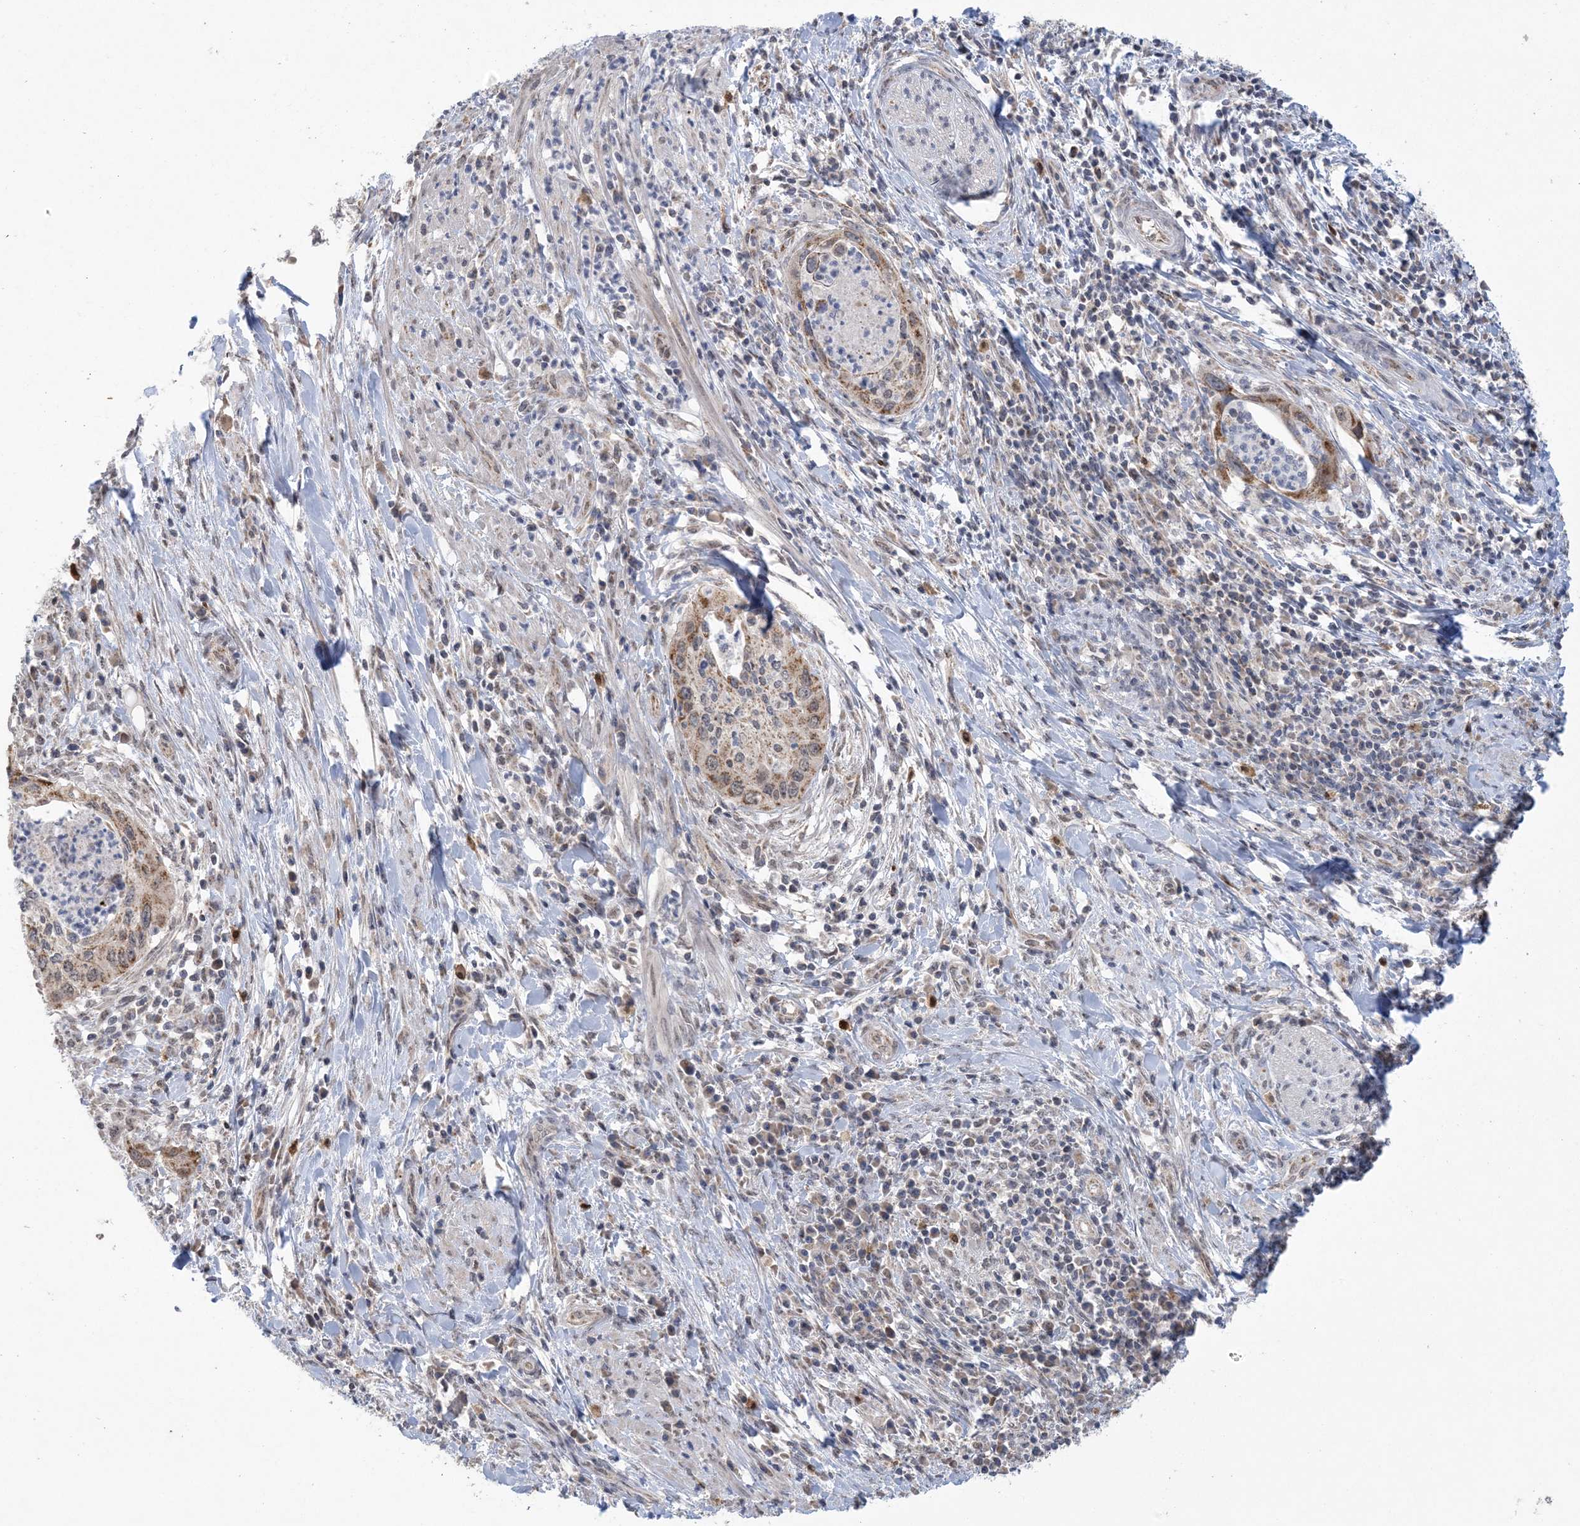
{"staining": {"intensity": "moderate", "quantity": "25%-75%", "location": "cytoplasmic/membranous"}, "tissue": "cervical cancer", "cell_type": "Tumor cells", "image_type": "cancer", "snomed": [{"axis": "morphology", "description": "Squamous cell carcinoma, NOS"}, {"axis": "topography", "description": "Cervix"}], "caption": "The photomicrograph exhibits staining of cervical cancer (squamous cell carcinoma), revealing moderate cytoplasmic/membranous protein expression (brown color) within tumor cells.", "gene": "TRMT10C", "patient": {"sex": "female", "age": 38}}